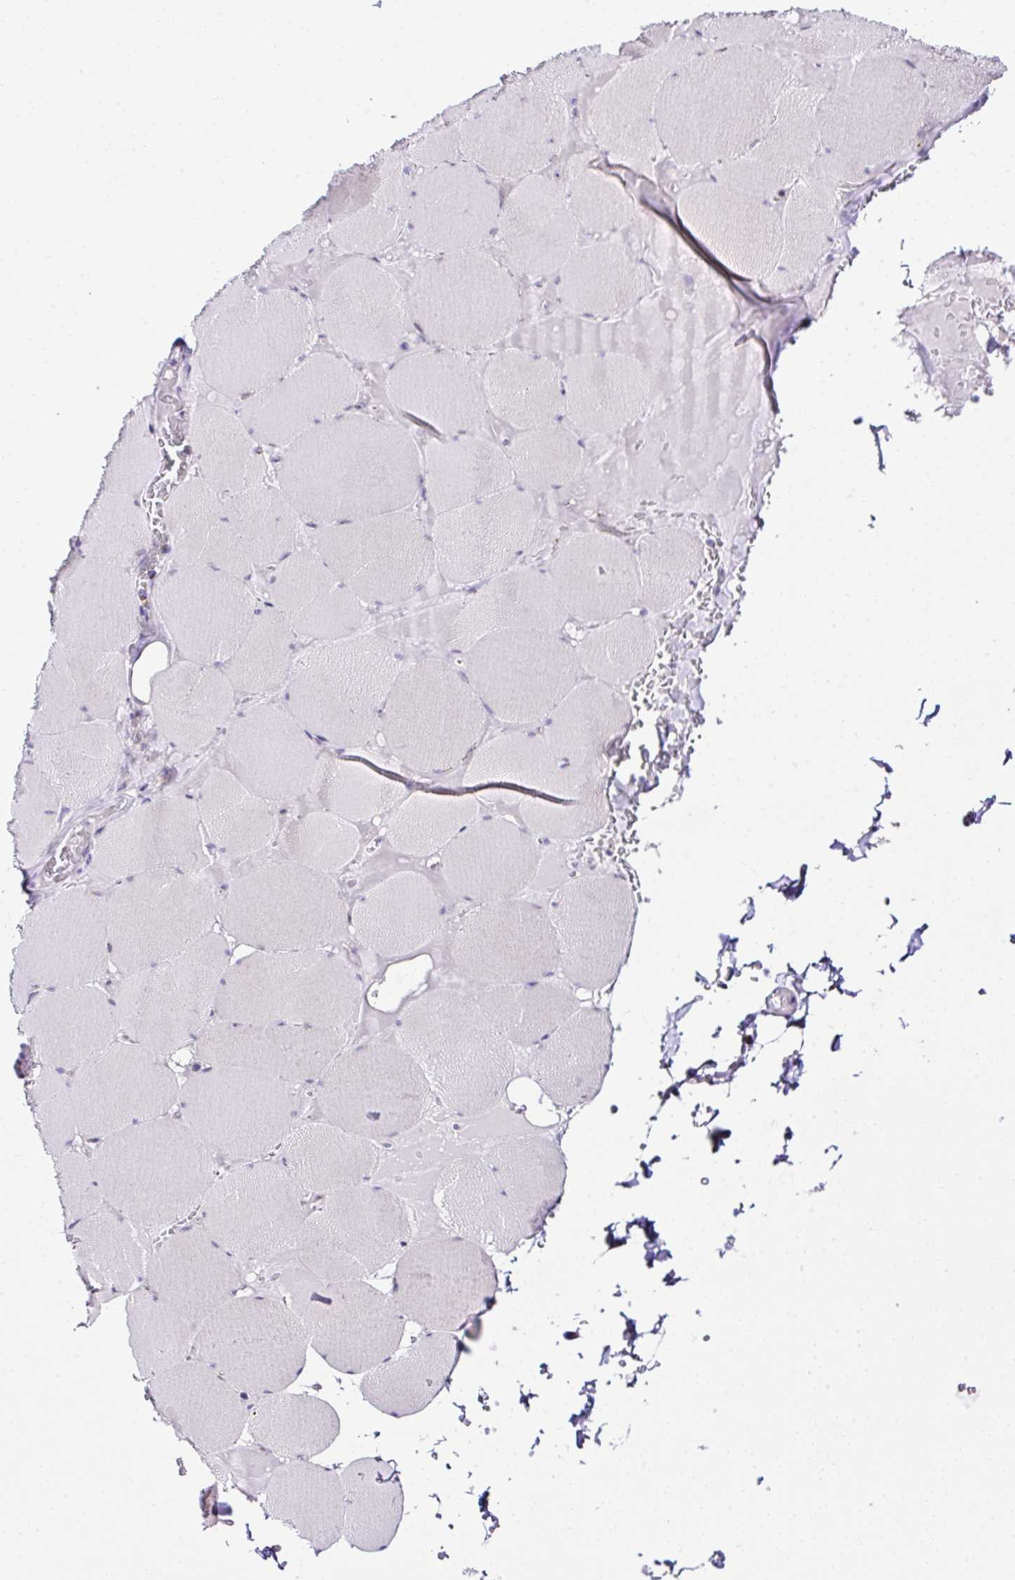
{"staining": {"intensity": "strong", "quantity": "<25%", "location": "cytoplasmic/membranous"}, "tissue": "skeletal muscle", "cell_type": "Myocytes", "image_type": "normal", "snomed": [{"axis": "morphology", "description": "Normal tissue, NOS"}, {"axis": "topography", "description": "Skeletal muscle"}, {"axis": "topography", "description": "Head-Neck"}], "caption": "High-power microscopy captured an immunohistochemistry photomicrograph of normal skeletal muscle, revealing strong cytoplasmic/membranous positivity in approximately <25% of myocytes.", "gene": "FBXO34", "patient": {"sex": "male", "age": 66}}